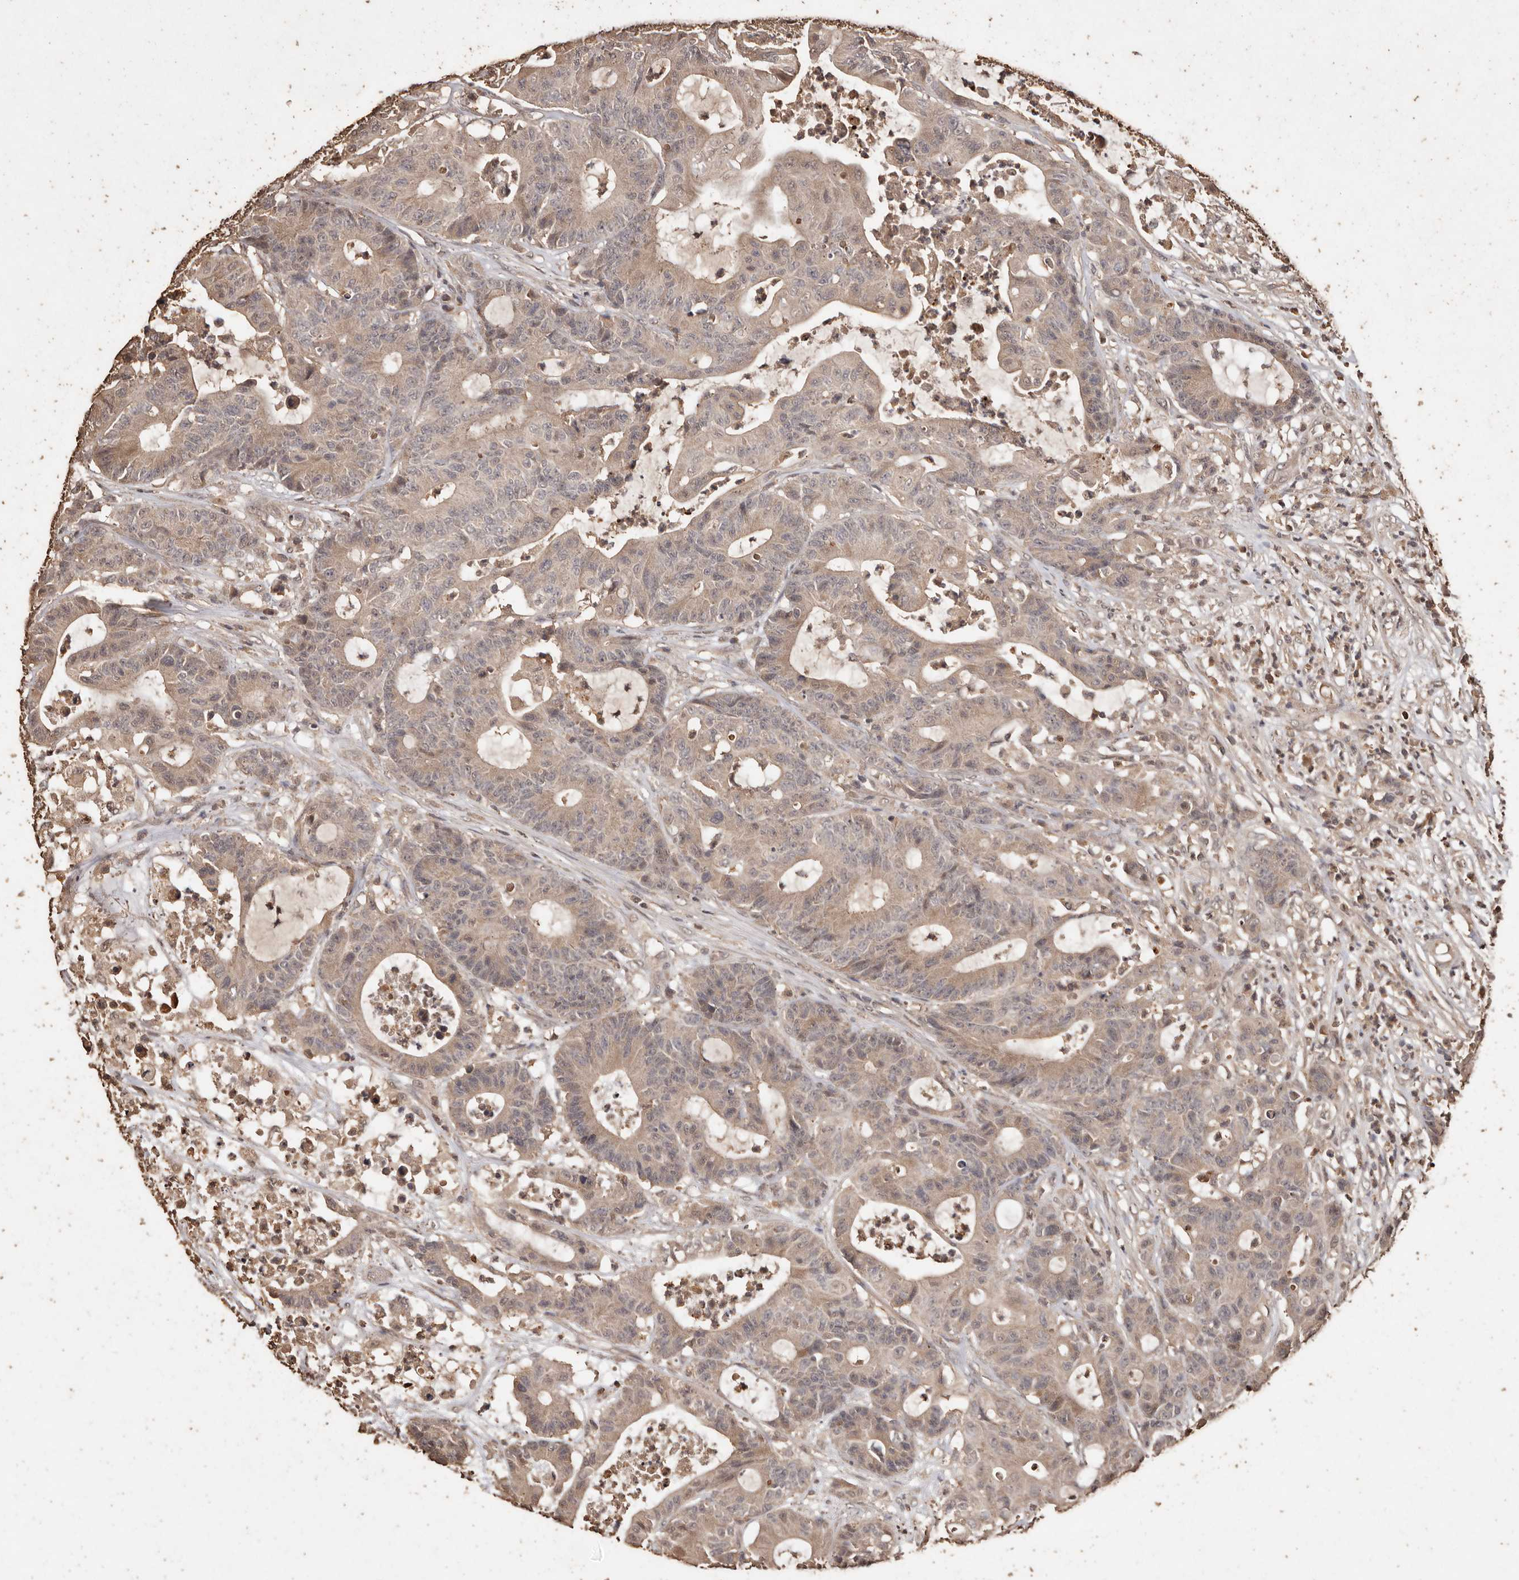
{"staining": {"intensity": "weak", "quantity": ">75%", "location": "cytoplasmic/membranous"}, "tissue": "colorectal cancer", "cell_type": "Tumor cells", "image_type": "cancer", "snomed": [{"axis": "morphology", "description": "Adenocarcinoma, NOS"}, {"axis": "topography", "description": "Colon"}], "caption": "Immunohistochemistry (DAB) staining of adenocarcinoma (colorectal) reveals weak cytoplasmic/membranous protein positivity in approximately >75% of tumor cells. (Brightfield microscopy of DAB IHC at high magnification).", "gene": "PKDCC", "patient": {"sex": "female", "age": 84}}